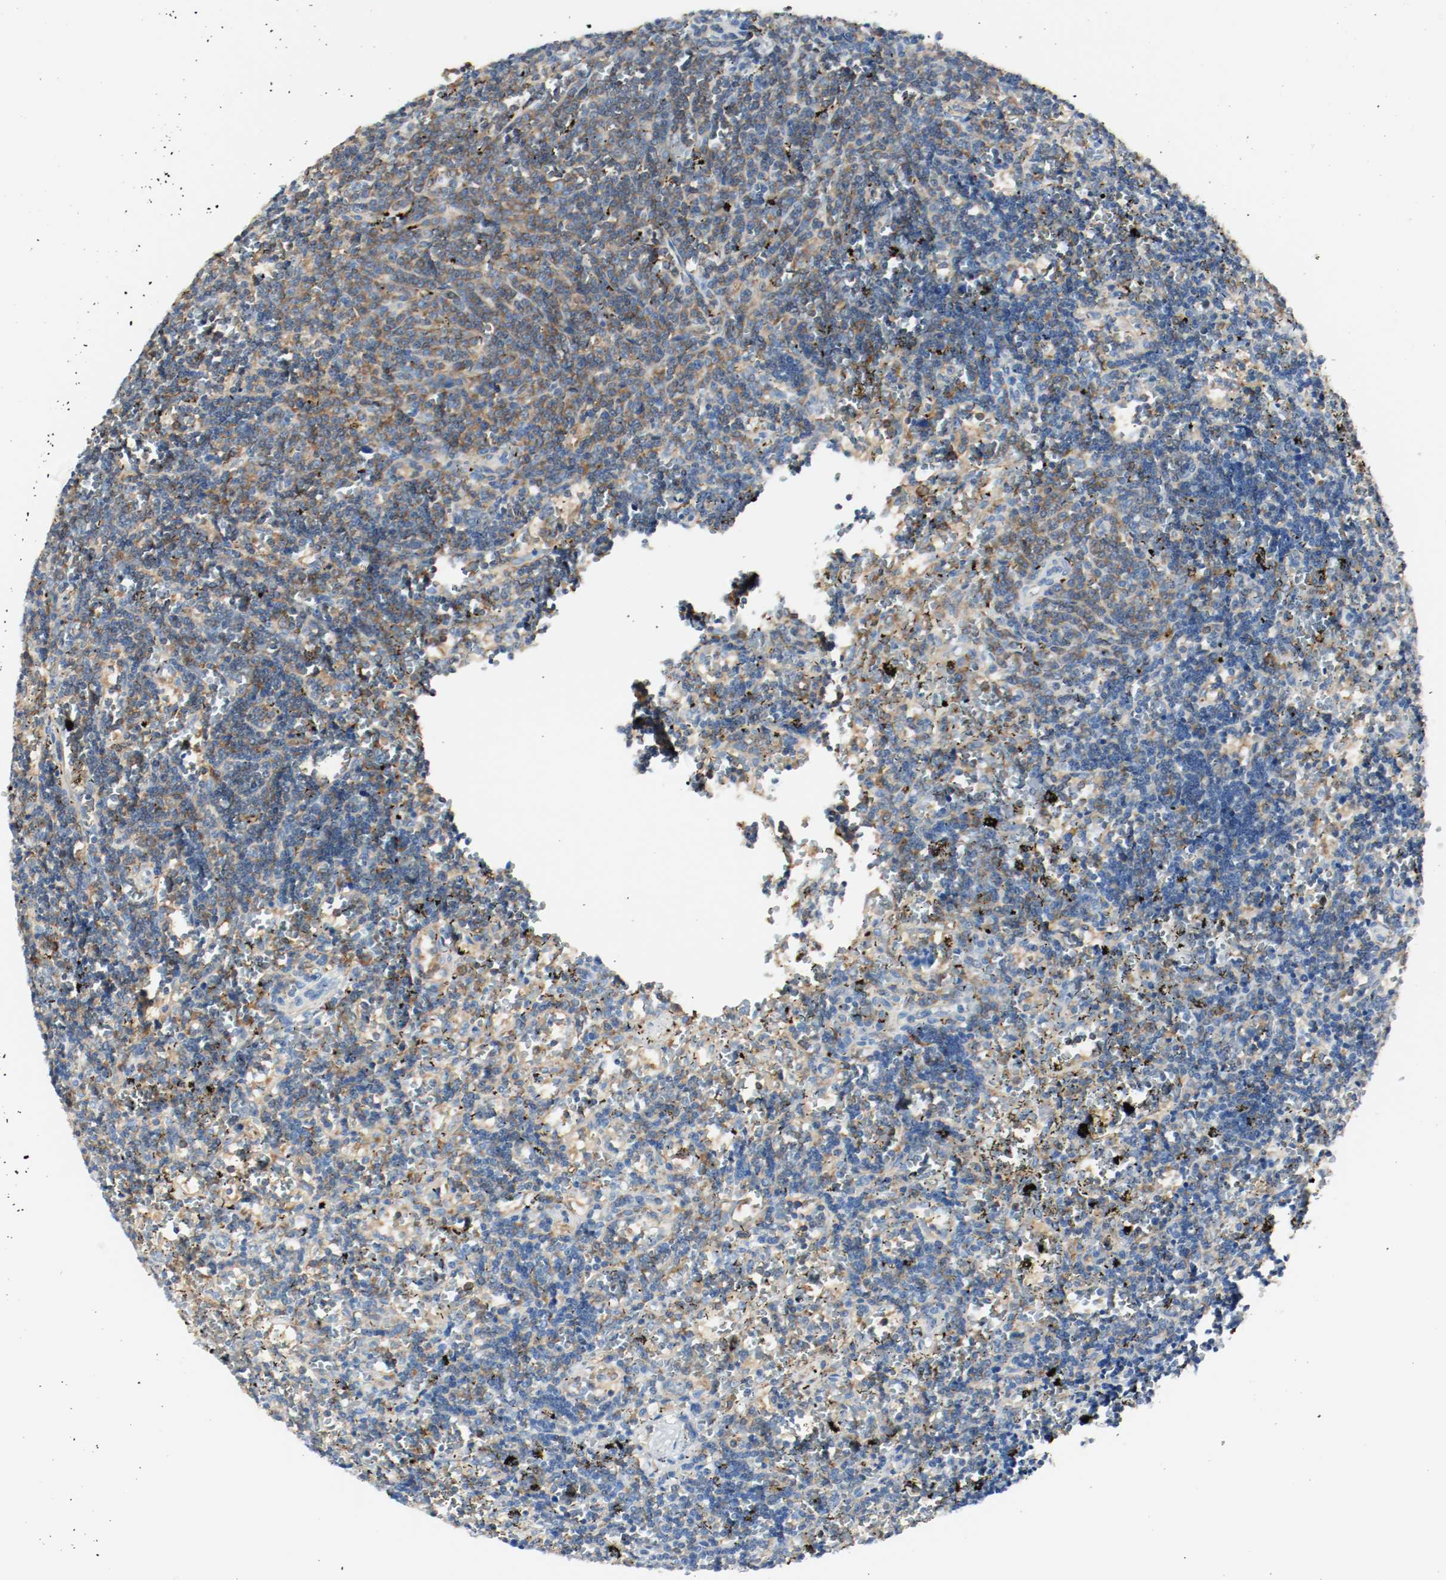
{"staining": {"intensity": "moderate", "quantity": "<25%", "location": "cytoplasmic/membranous"}, "tissue": "lymphoma", "cell_type": "Tumor cells", "image_type": "cancer", "snomed": [{"axis": "morphology", "description": "Malignant lymphoma, non-Hodgkin's type, Low grade"}, {"axis": "topography", "description": "Spleen"}], "caption": "Tumor cells show low levels of moderate cytoplasmic/membranous expression in approximately <25% of cells in low-grade malignant lymphoma, non-Hodgkin's type. Using DAB (brown) and hematoxylin (blue) stains, captured at high magnification using brightfield microscopy.", "gene": "ARPC1B", "patient": {"sex": "male", "age": 60}}